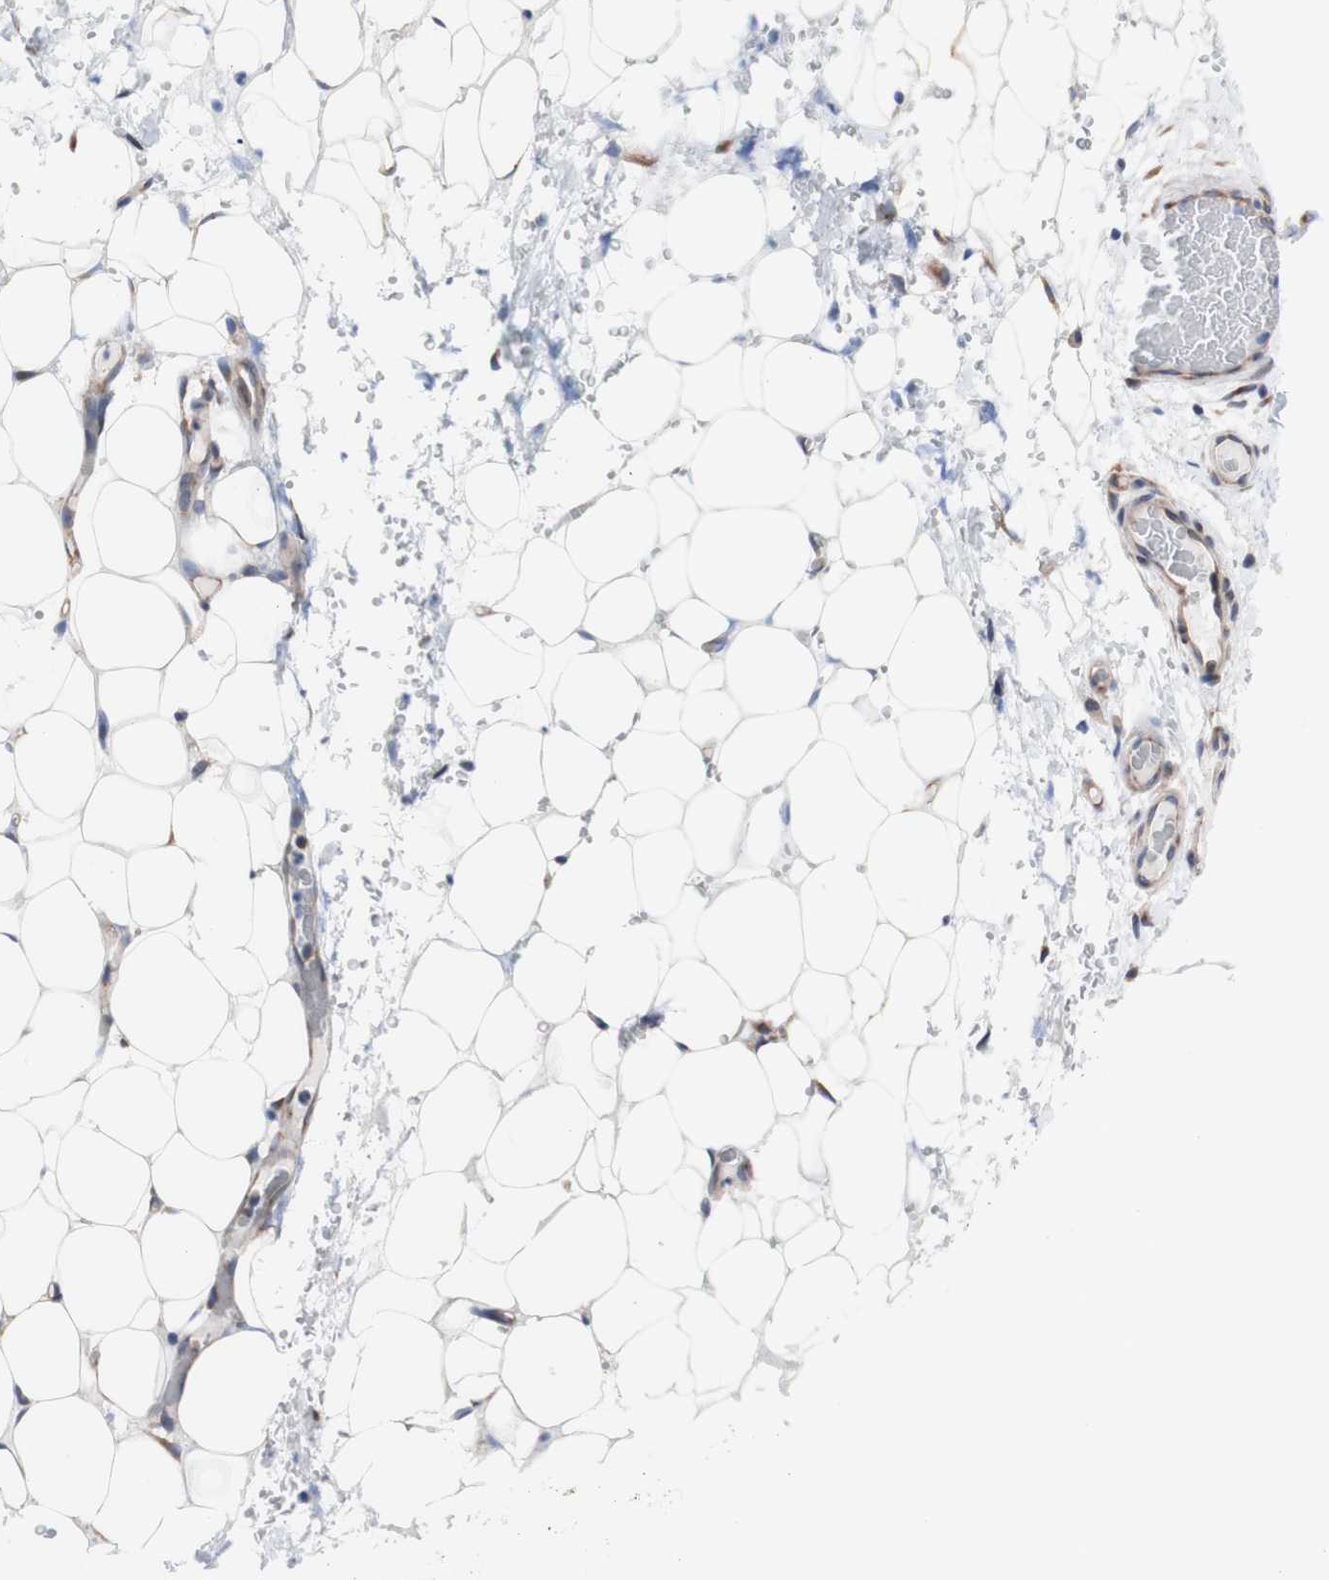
{"staining": {"intensity": "negative", "quantity": "none", "location": "none"}, "tissue": "adipose tissue", "cell_type": "Adipocytes", "image_type": "normal", "snomed": [{"axis": "morphology", "description": "Normal tissue, NOS"}, {"axis": "morphology", "description": "Adenocarcinoma, NOS"}, {"axis": "topography", "description": "Esophagus"}], "caption": "This is a photomicrograph of immunohistochemistry (IHC) staining of unremarkable adipose tissue, which shows no positivity in adipocytes. (DAB (3,3'-diaminobenzidine) immunohistochemistry (IHC) with hematoxylin counter stain).", "gene": "LRIG3", "patient": {"sex": "male", "age": 62}}